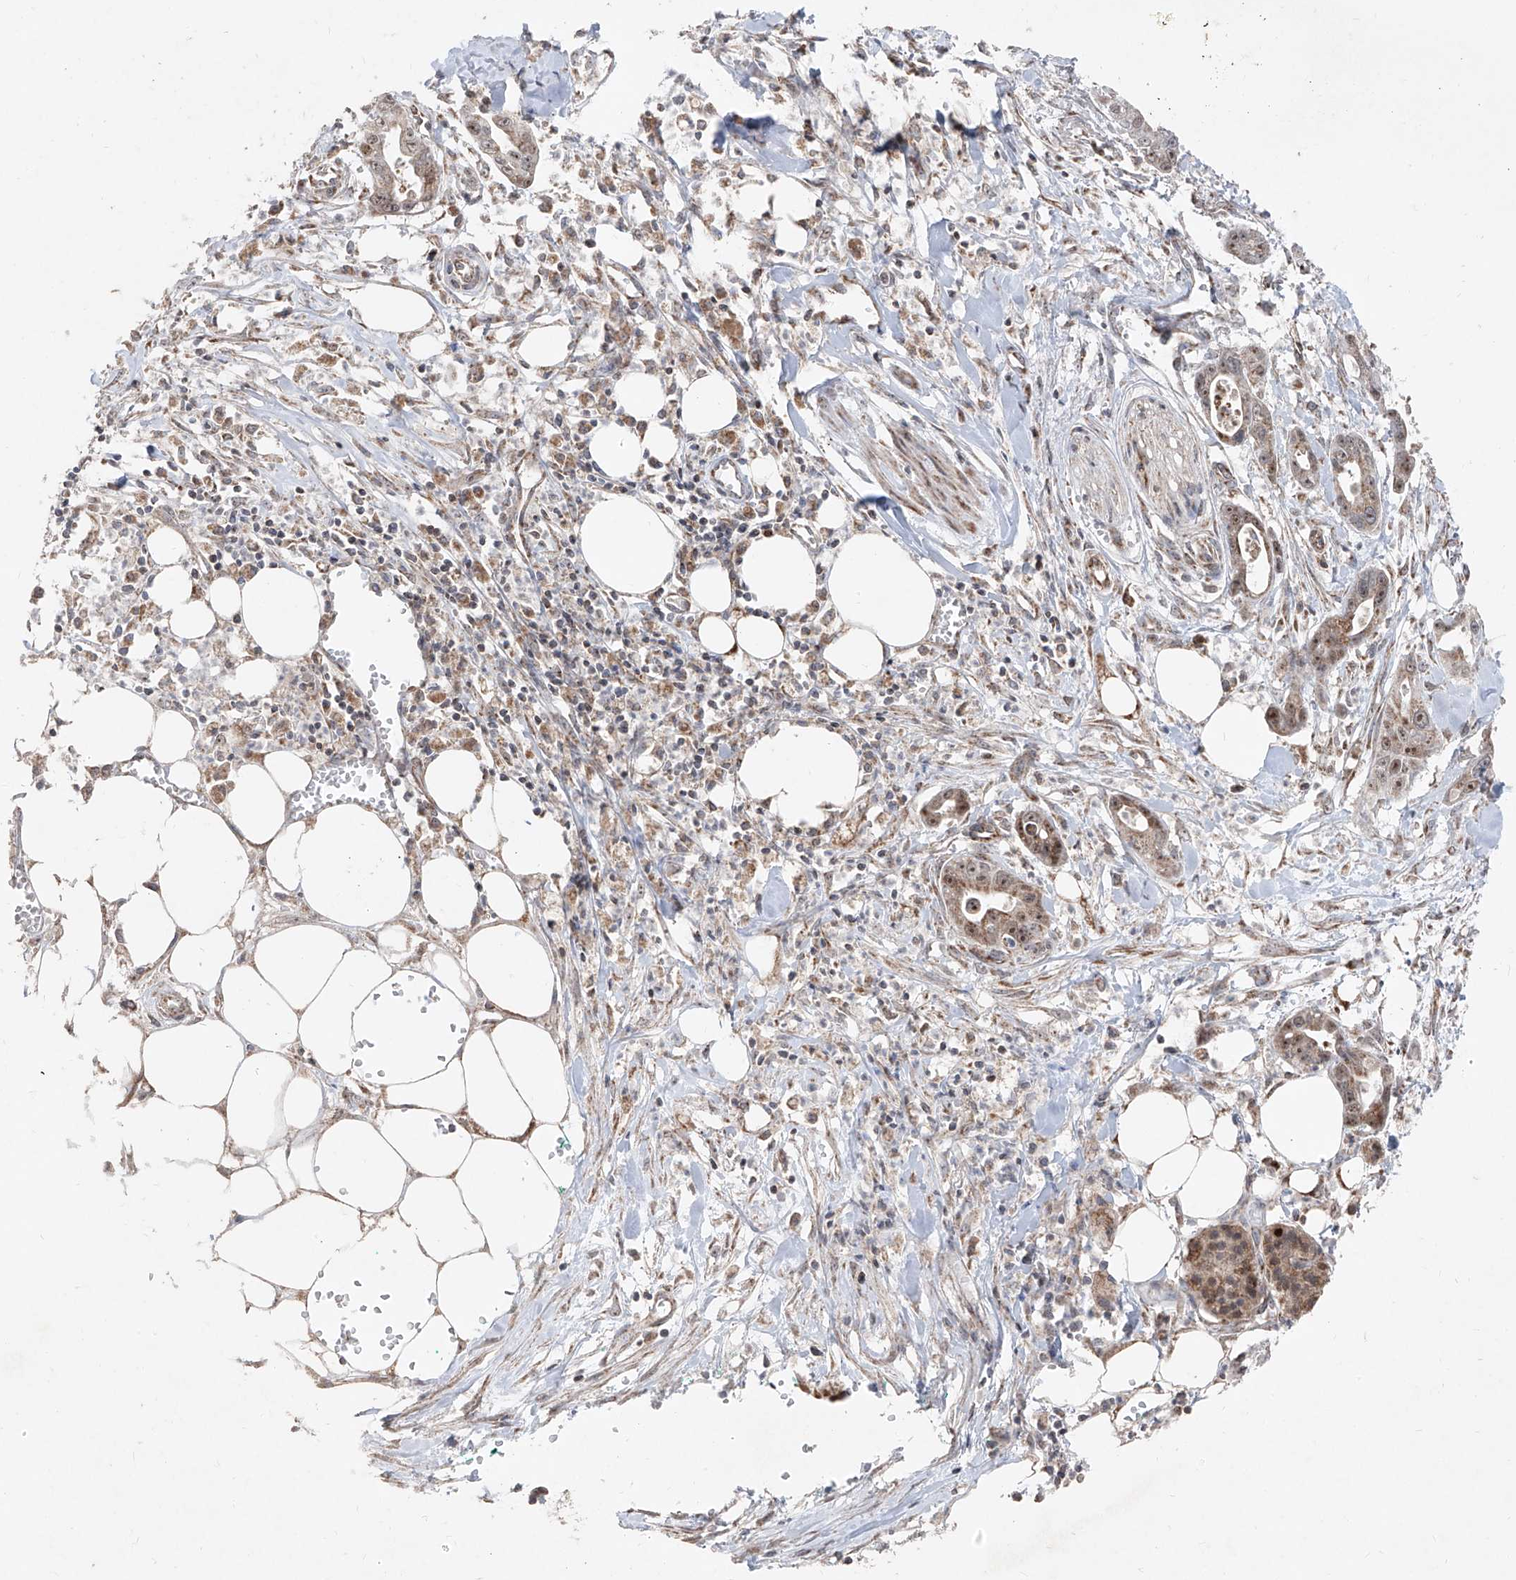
{"staining": {"intensity": "moderate", "quantity": "<25%", "location": "cytoplasmic/membranous"}, "tissue": "pancreatic cancer", "cell_type": "Tumor cells", "image_type": "cancer", "snomed": [{"axis": "morphology", "description": "Adenocarcinoma, NOS"}, {"axis": "topography", "description": "Pancreas"}], "caption": "Human pancreatic cancer (adenocarcinoma) stained with a protein marker reveals moderate staining in tumor cells.", "gene": "NDUFB3", "patient": {"sex": "male", "age": 68}}